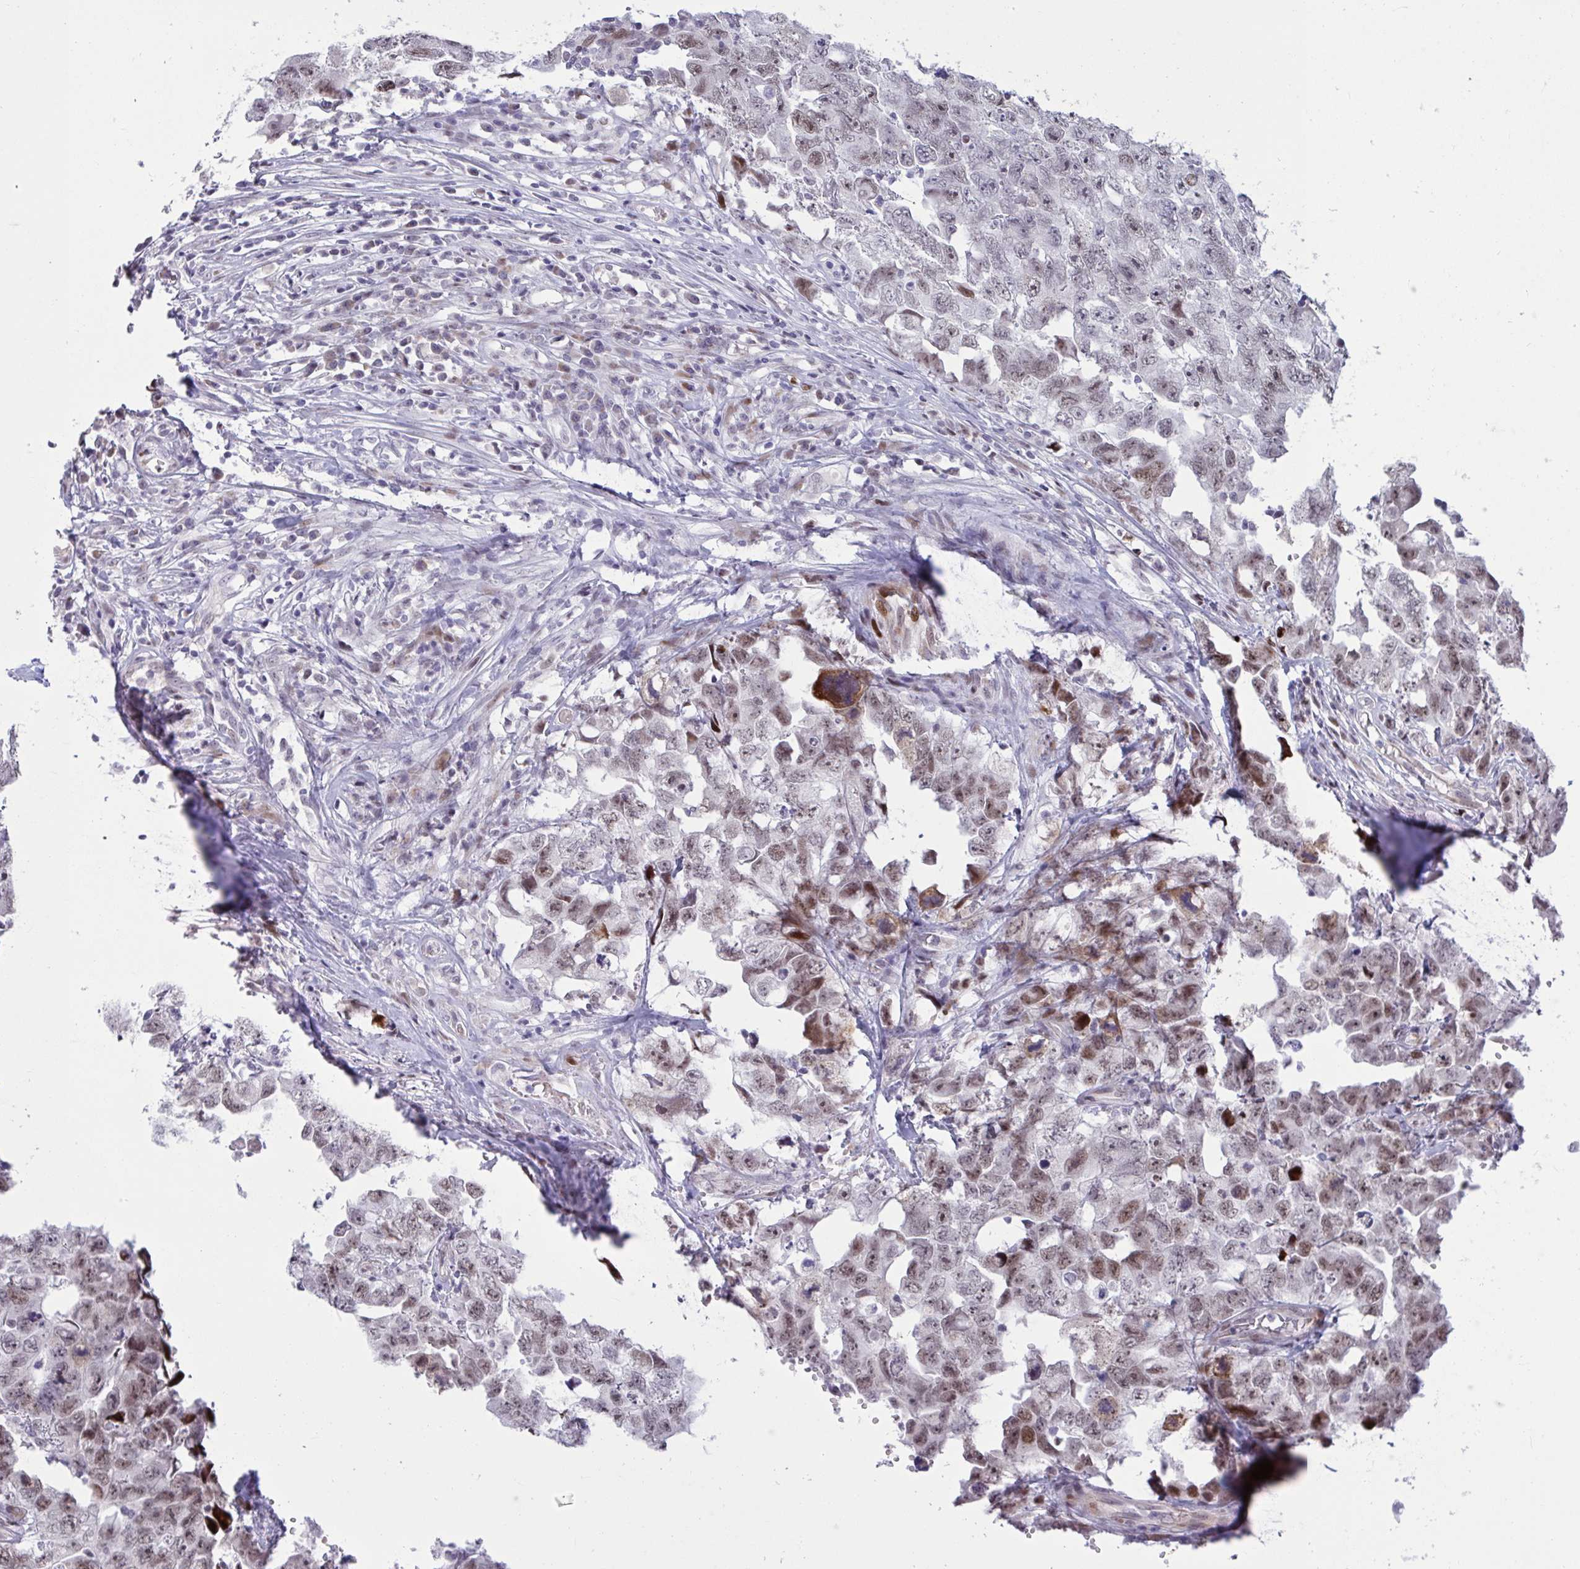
{"staining": {"intensity": "moderate", "quantity": "25%-75%", "location": "cytoplasmic/membranous,nuclear"}, "tissue": "testis cancer", "cell_type": "Tumor cells", "image_type": "cancer", "snomed": [{"axis": "morphology", "description": "Carcinoma, Embryonal, NOS"}, {"axis": "topography", "description": "Testis"}], "caption": "DAB immunohistochemical staining of testis cancer (embryonal carcinoma) reveals moderate cytoplasmic/membranous and nuclear protein staining in about 25%-75% of tumor cells.", "gene": "RBL1", "patient": {"sex": "male", "age": 22}}